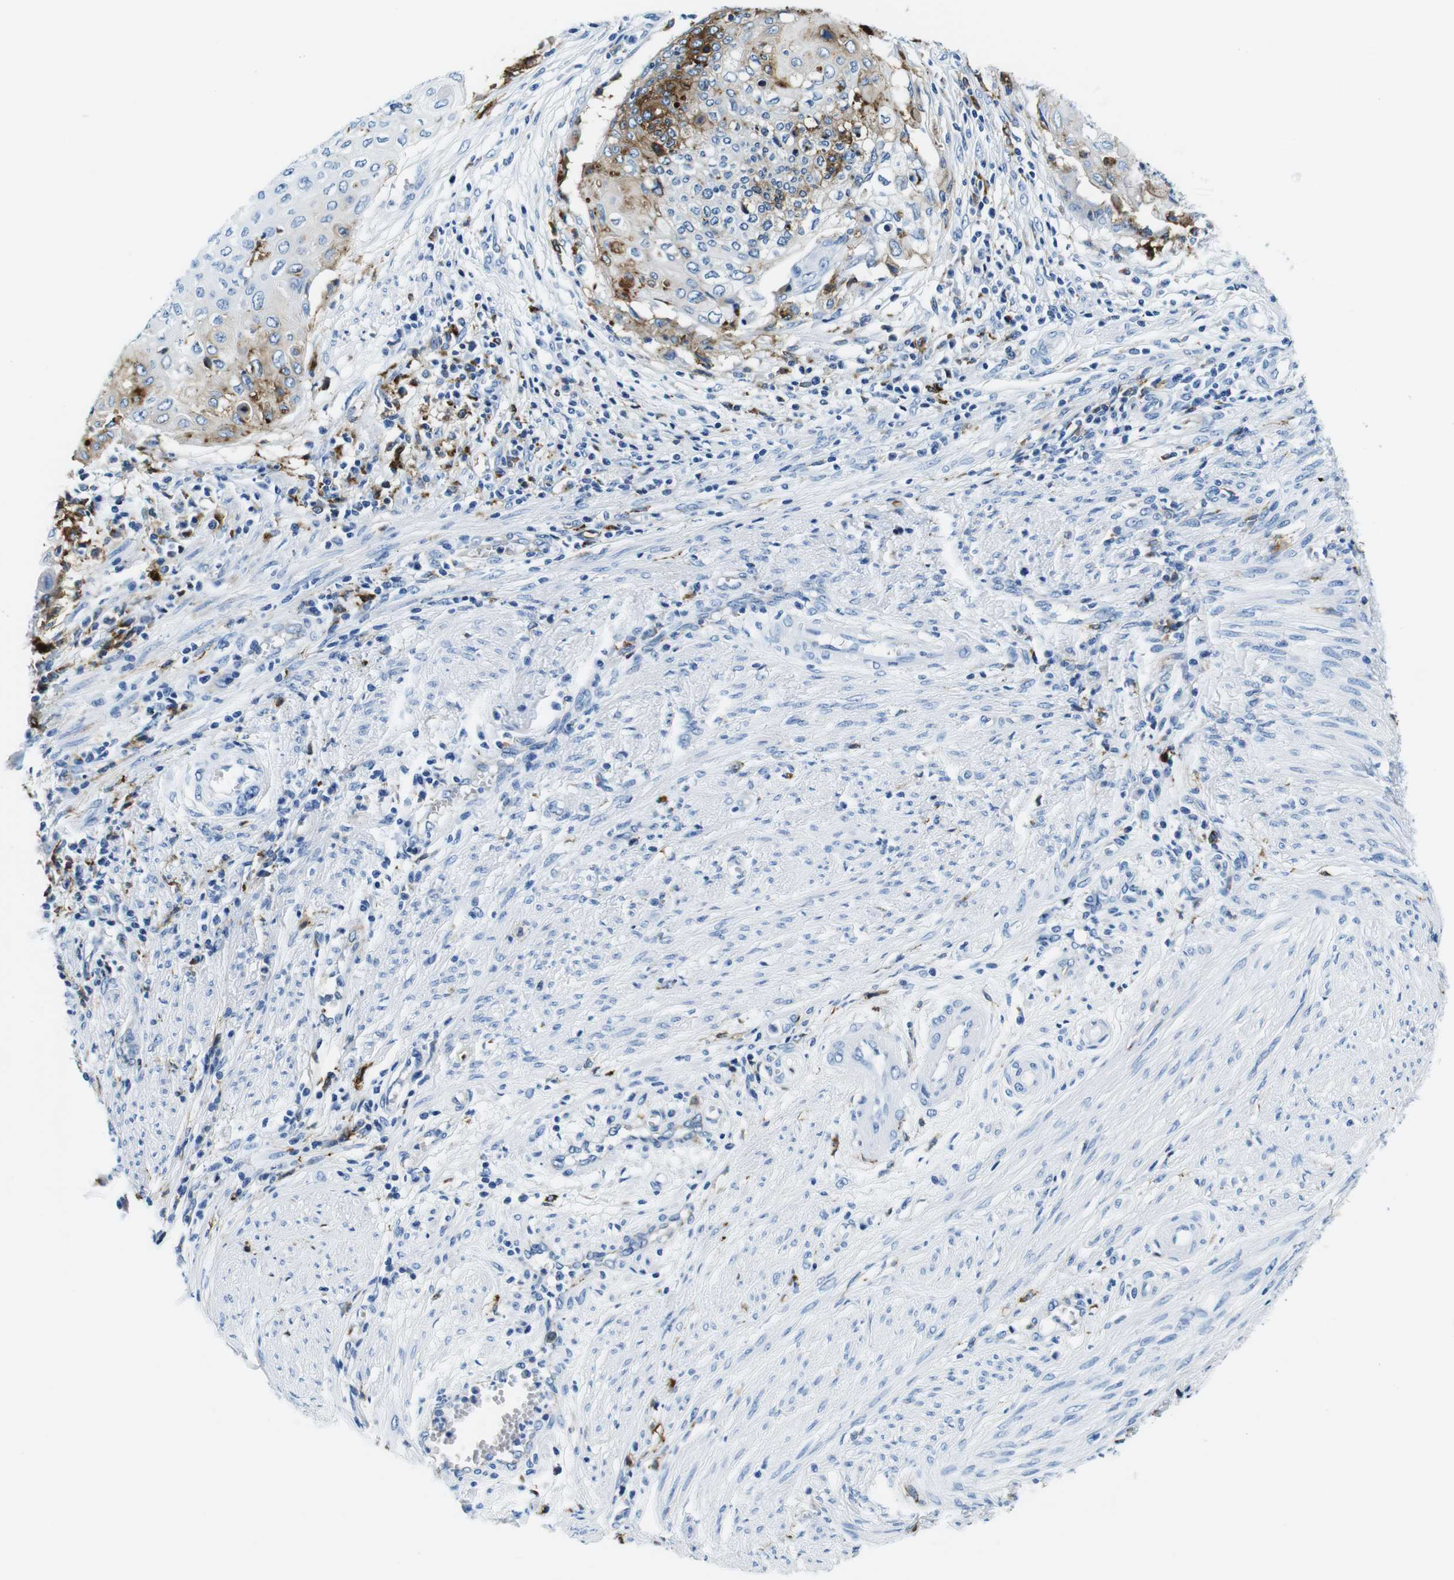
{"staining": {"intensity": "strong", "quantity": "<25%", "location": "cytoplasmic/membranous"}, "tissue": "cervical cancer", "cell_type": "Tumor cells", "image_type": "cancer", "snomed": [{"axis": "morphology", "description": "Squamous cell carcinoma, NOS"}, {"axis": "topography", "description": "Cervix"}], "caption": "A brown stain highlights strong cytoplasmic/membranous staining of a protein in cervical cancer tumor cells. Ihc stains the protein of interest in brown and the nuclei are stained blue.", "gene": "HLA-DRB1", "patient": {"sex": "female", "age": 39}}